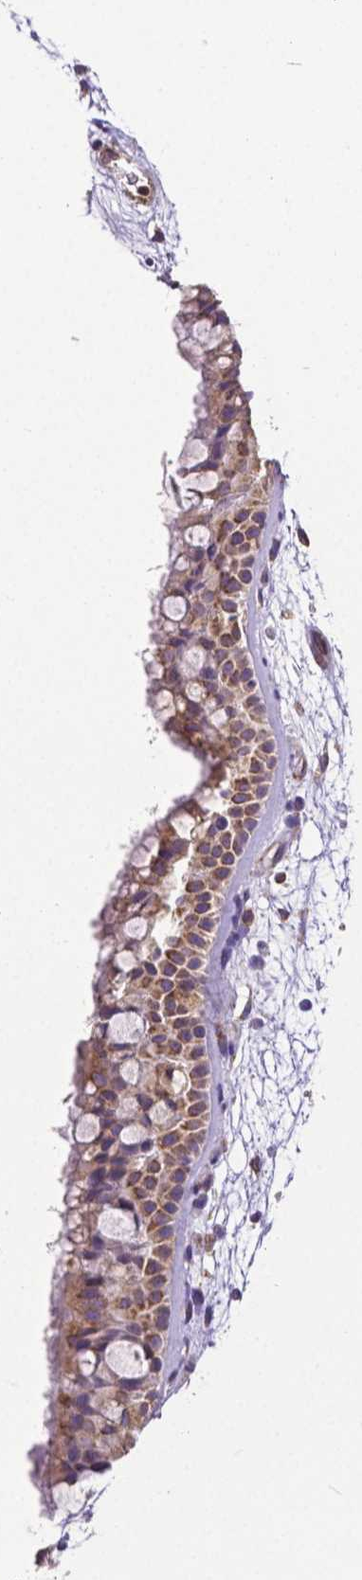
{"staining": {"intensity": "moderate", "quantity": "25%-75%", "location": "cytoplasmic/membranous"}, "tissue": "nasopharynx", "cell_type": "Respiratory epithelial cells", "image_type": "normal", "snomed": [{"axis": "morphology", "description": "Normal tissue, NOS"}, {"axis": "topography", "description": "Nasopharynx"}], "caption": "An immunohistochemistry (IHC) micrograph of unremarkable tissue is shown. Protein staining in brown labels moderate cytoplasmic/membranous positivity in nasopharynx within respiratory epithelial cells. (DAB IHC, brown staining for protein, blue staining for nuclei).", "gene": "MTDH", "patient": {"sex": "male", "age": 68}}